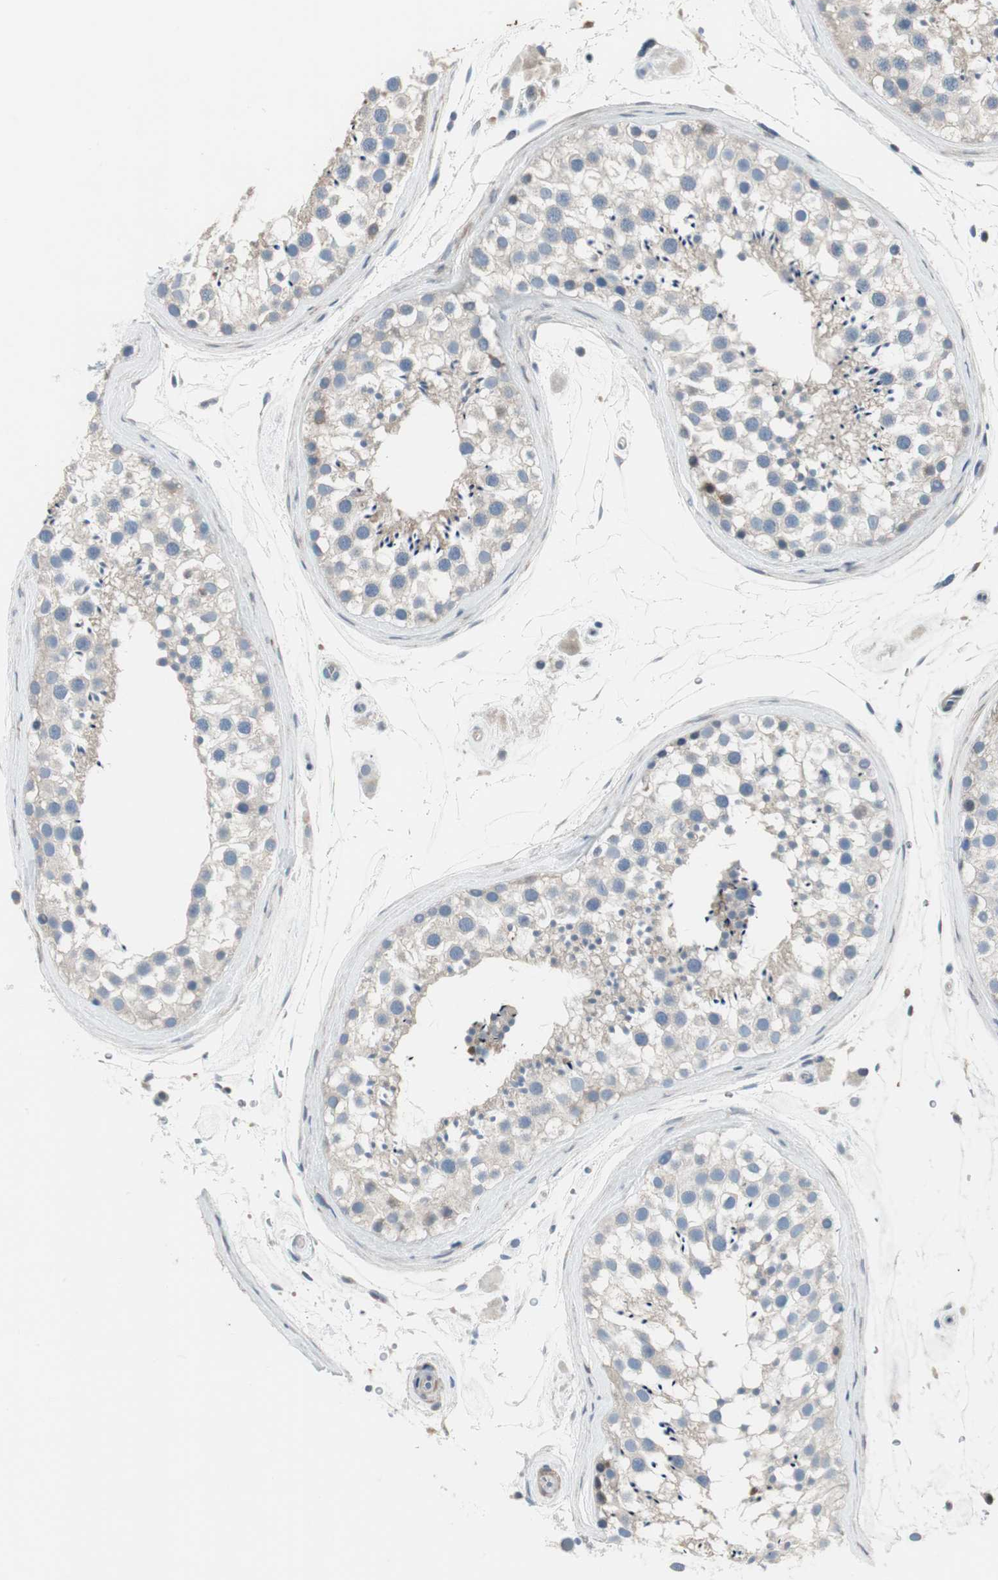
{"staining": {"intensity": "negative", "quantity": "none", "location": "none"}, "tissue": "testis", "cell_type": "Cells in seminiferous ducts", "image_type": "normal", "snomed": [{"axis": "morphology", "description": "Normal tissue, NOS"}, {"axis": "topography", "description": "Testis"}], "caption": "This is an IHC micrograph of benign testis. There is no staining in cells in seminiferous ducts.", "gene": "PIGR", "patient": {"sex": "male", "age": 46}}